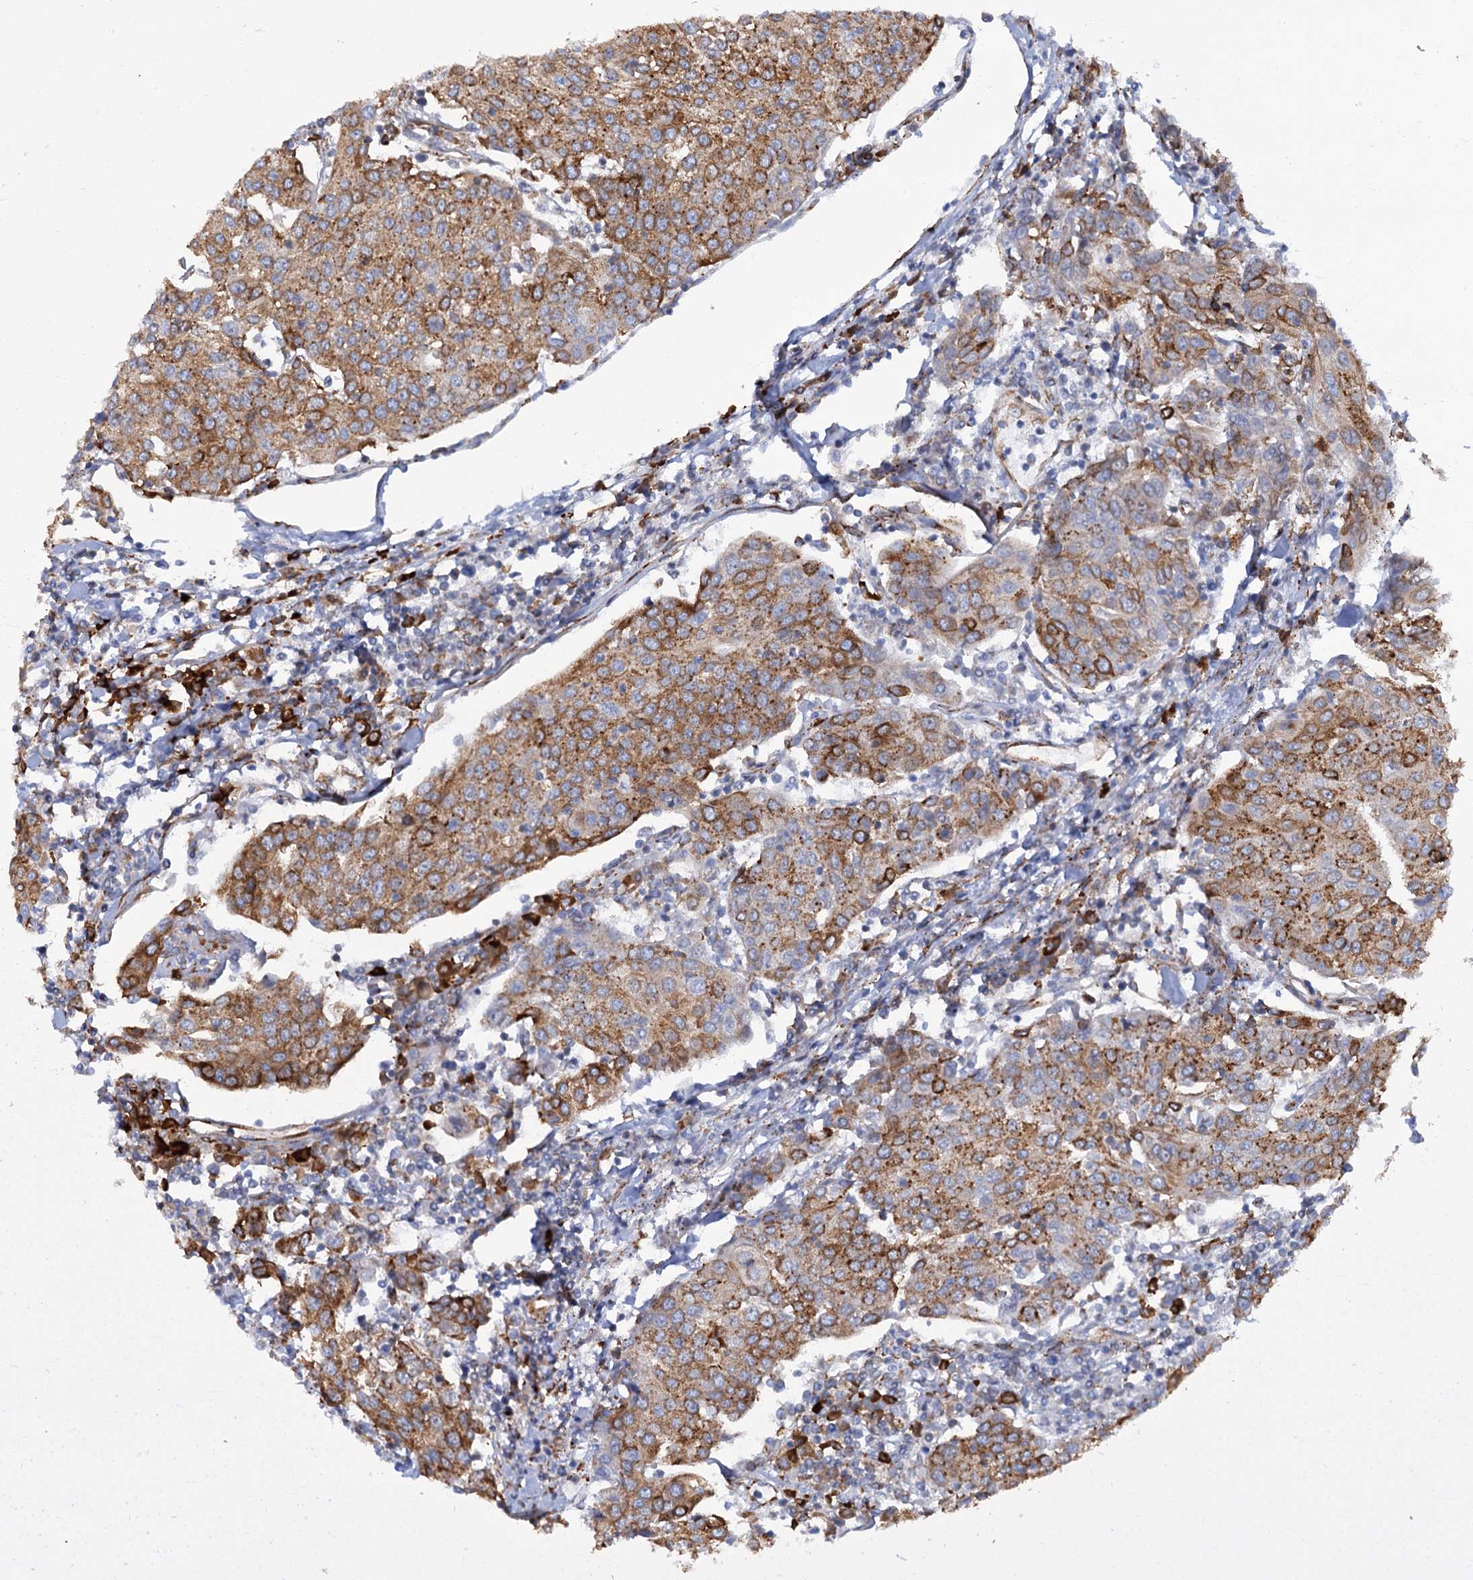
{"staining": {"intensity": "moderate", "quantity": ">75%", "location": "cytoplasmic/membranous"}, "tissue": "urothelial cancer", "cell_type": "Tumor cells", "image_type": "cancer", "snomed": [{"axis": "morphology", "description": "Urothelial carcinoma, High grade"}, {"axis": "topography", "description": "Urinary bladder"}], "caption": "Protein analysis of urothelial carcinoma (high-grade) tissue reveals moderate cytoplasmic/membranous staining in approximately >75% of tumor cells.", "gene": "SHE", "patient": {"sex": "female", "age": 85}}